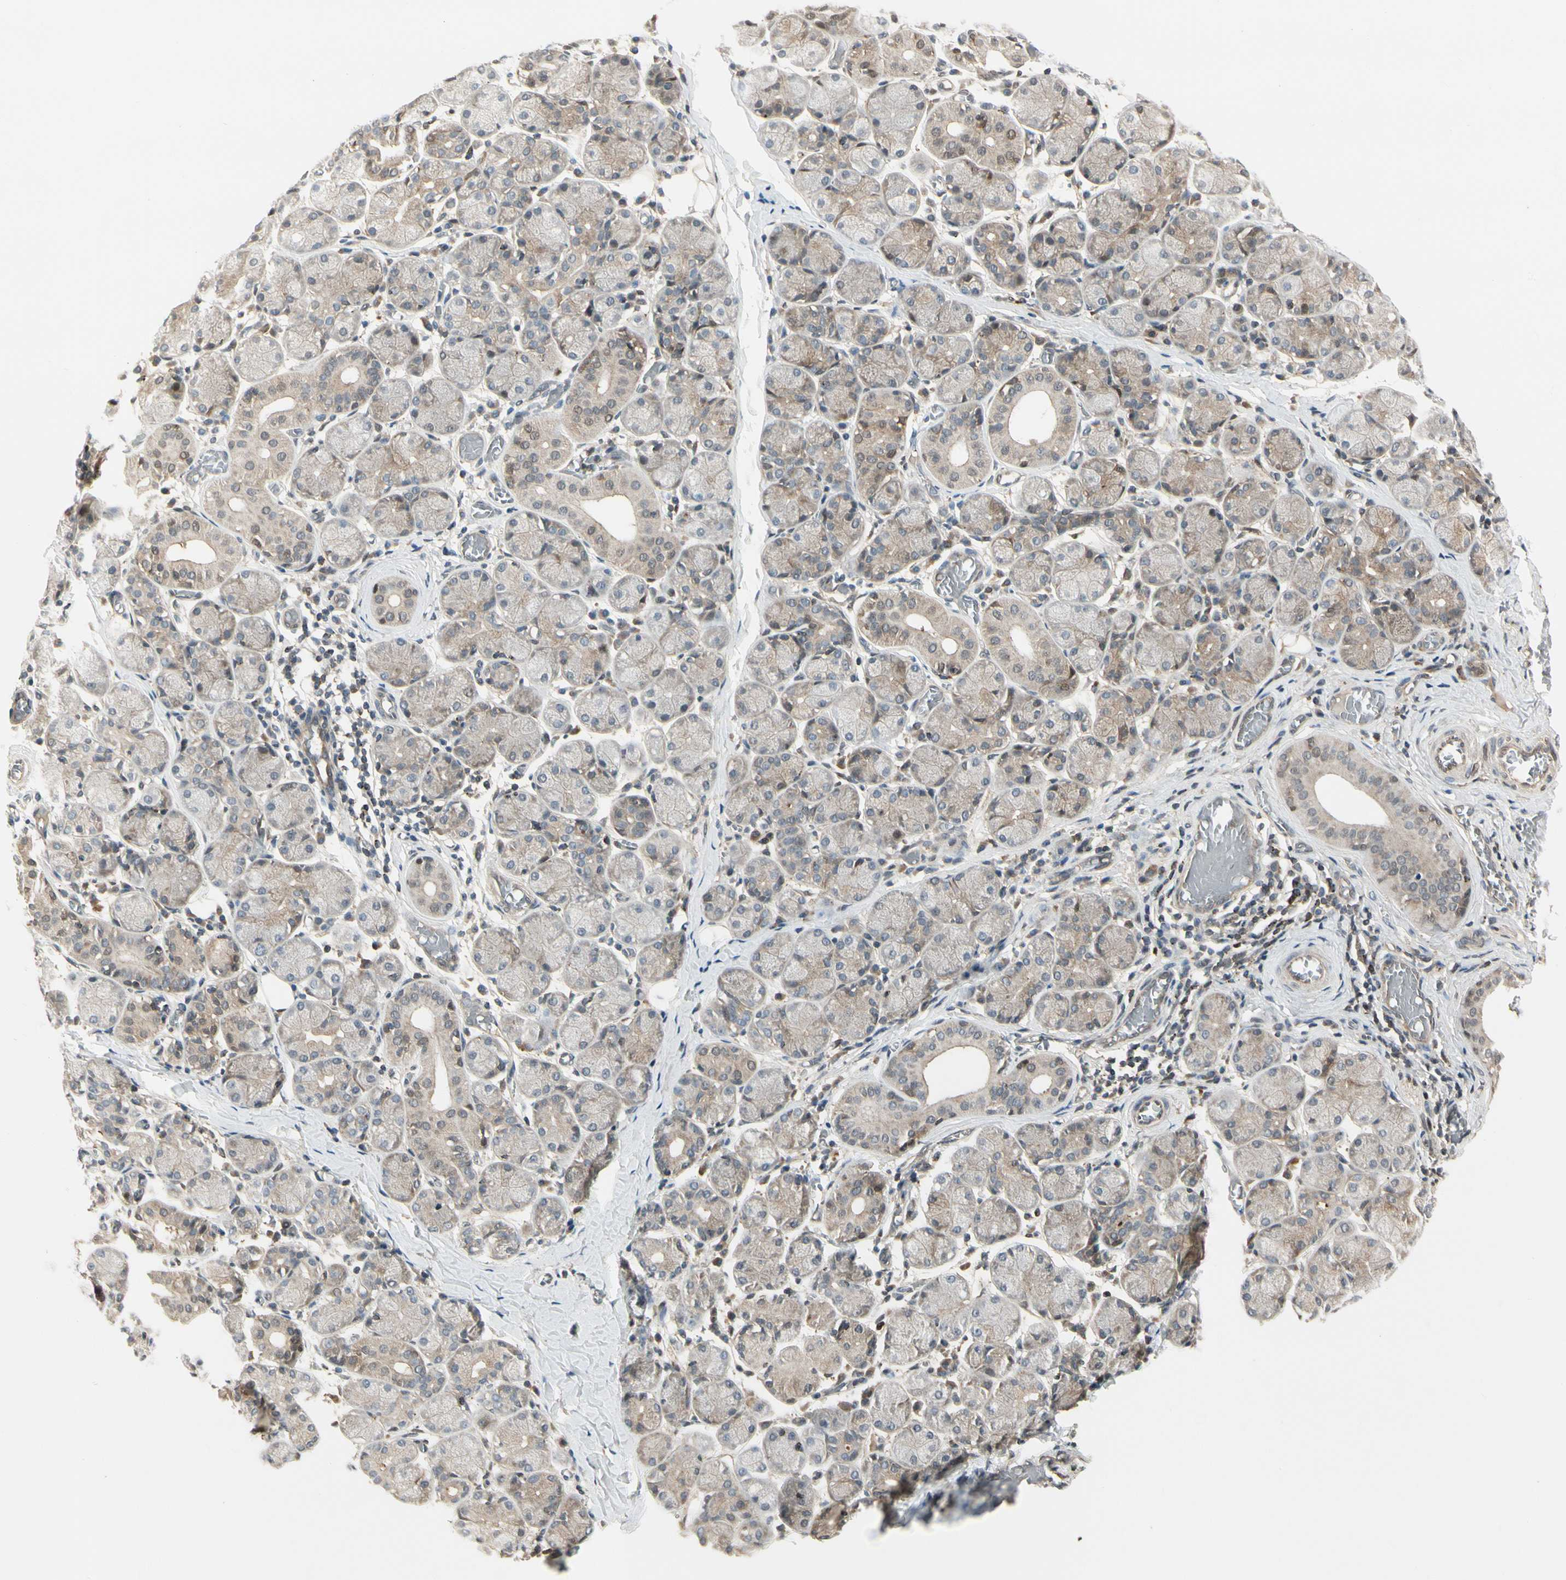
{"staining": {"intensity": "weak", "quantity": "25%-75%", "location": "cytoplasmic/membranous"}, "tissue": "salivary gland", "cell_type": "Glandular cells", "image_type": "normal", "snomed": [{"axis": "morphology", "description": "Normal tissue, NOS"}, {"axis": "topography", "description": "Salivary gland"}], "caption": "The photomicrograph demonstrates a brown stain indicating the presence of a protein in the cytoplasmic/membranous of glandular cells in salivary gland.", "gene": "EVC", "patient": {"sex": "female", "age": 24}}